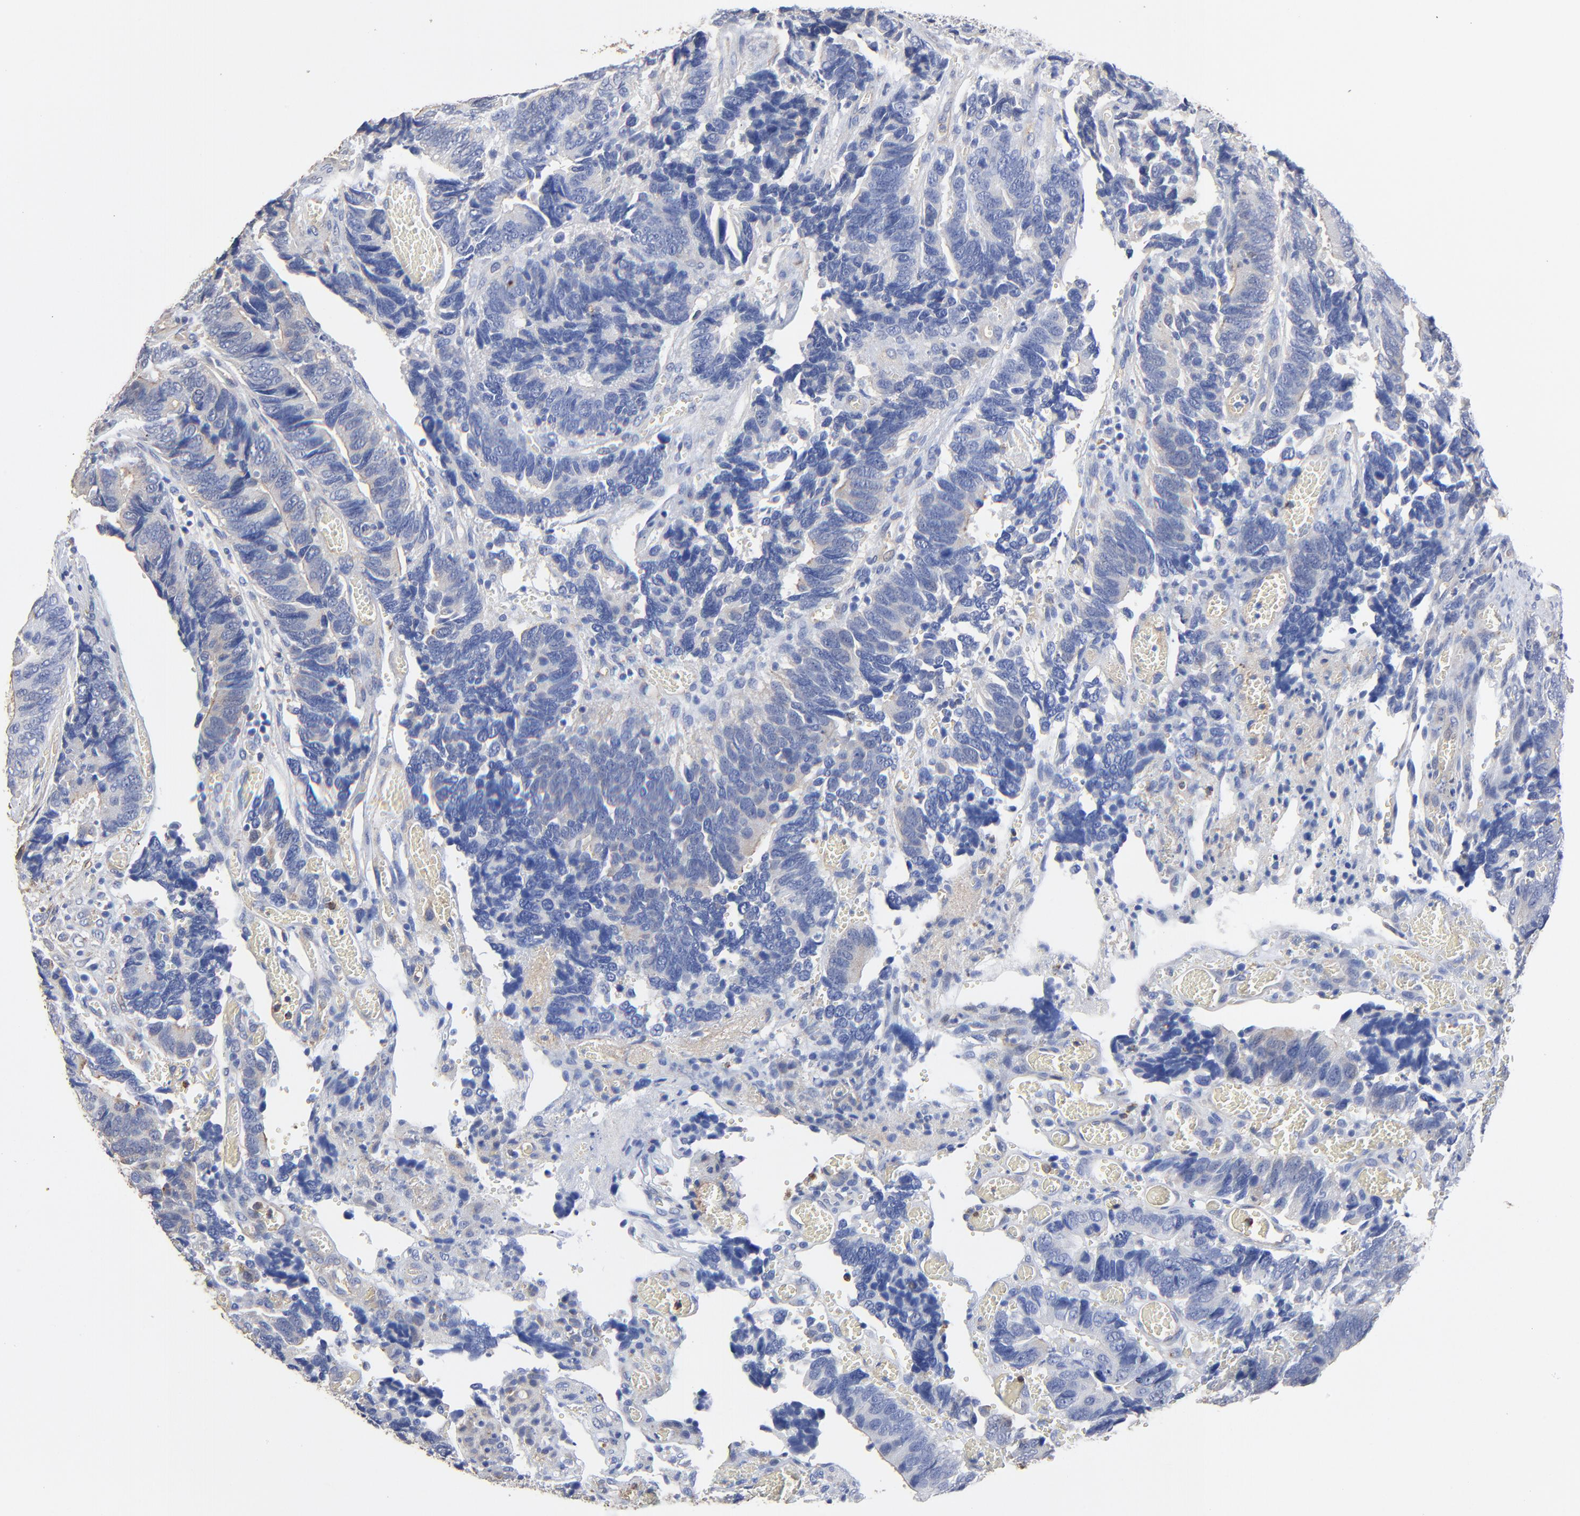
{"staining": {"intensity": "negative", "quantity": "none", "location": "none"}, "tissue": "colorectal cancer", "cell_type": "Tumor cells", "image_type": "cancer", "snomed": [{"axis": "morphology", "description": "Adenocarcinoma, NOS"}, {"axis": "topography", "description": "Colon"}], "caption": "This image is of colorectal cancer stained with IHC to label a protein in brown with the nuclei are counter-stained blue. There is no positivity in tumor cells. (Immunohistochemistry (ihc), brightfield microscopy, high magnification).", "gene": "TAGLN2", "patient": {"sex": "male", "age": 72}}